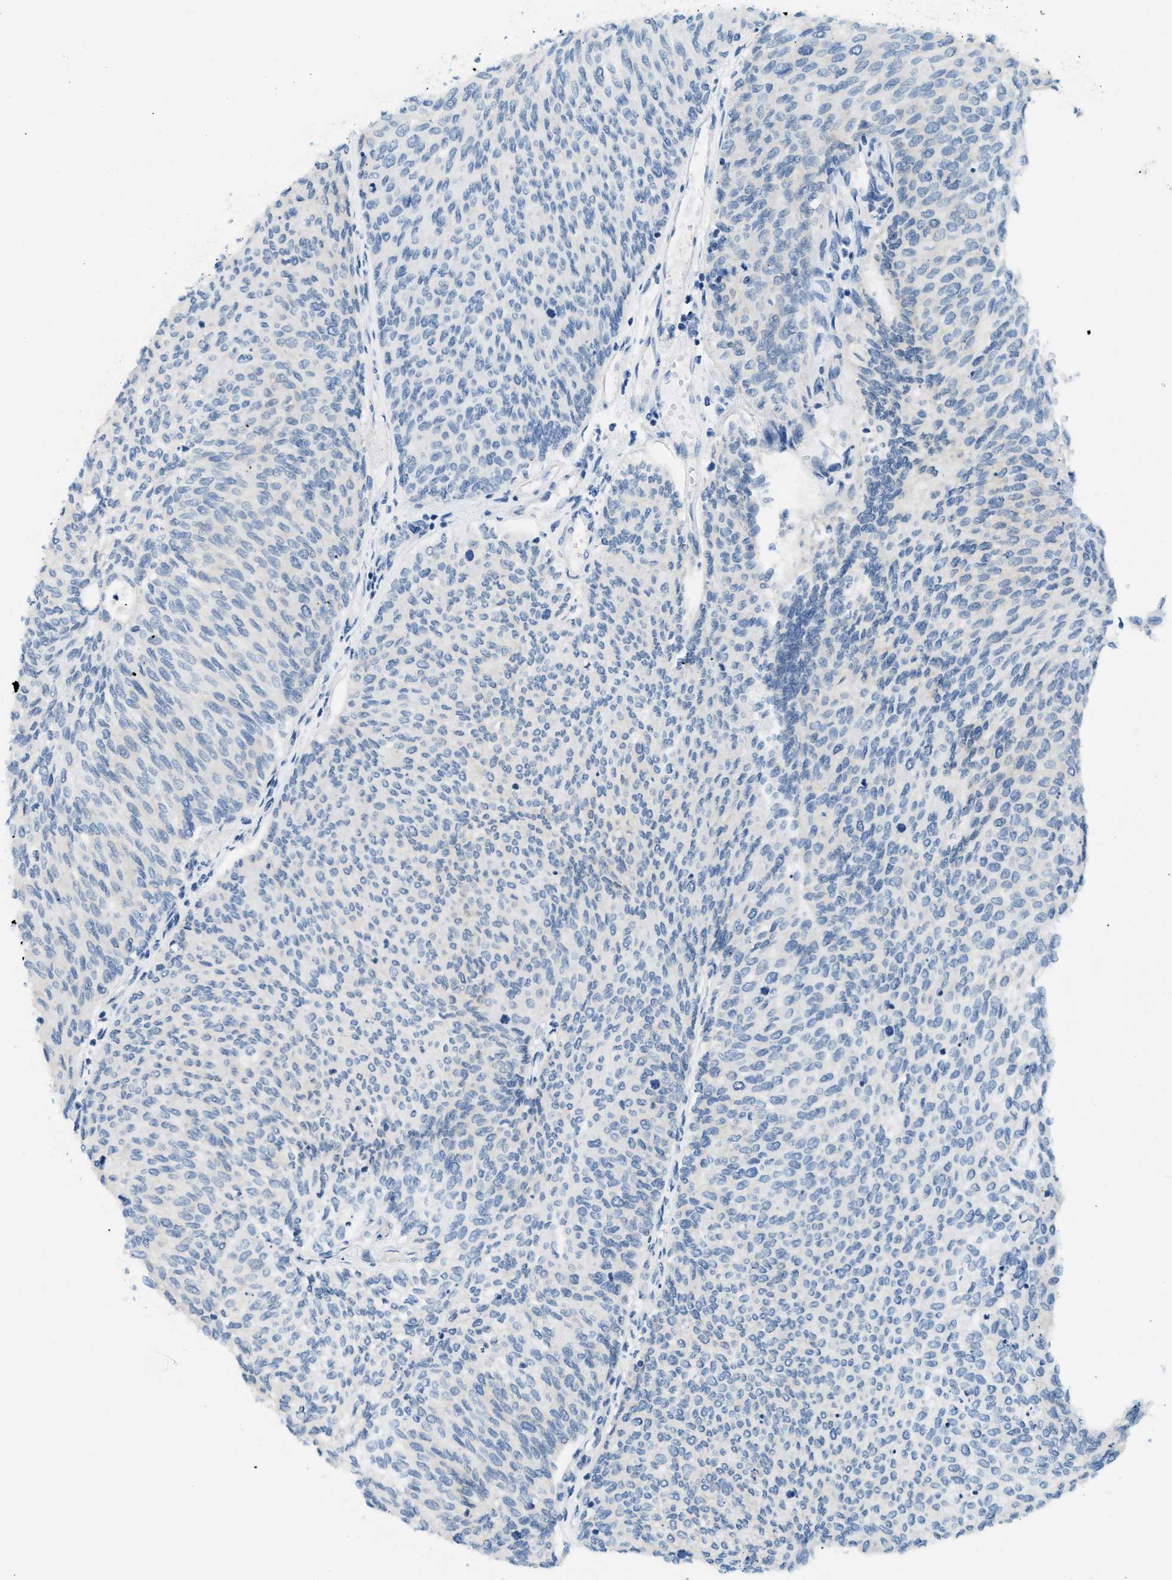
{"staining": {"intensity": "negative", "quantity": "none", "location": "none"}, "tissue": "urothelial cancer", "cell_type": "Tumor cells", "image_type": "cancer", "snomed": [{"axis": "morphology", "description": "Urothelial carcinoma, Low grade"}, {"axis": "topography", "description": "Urinary bladder"}], "caption": "Immunohistochemical staining of urothelial cancer displays no significant positivity in tumor cells. Nuclei are stained in blue.", "gene": "CYP4X1", "patient": {"sex": "female", "age": 79}}